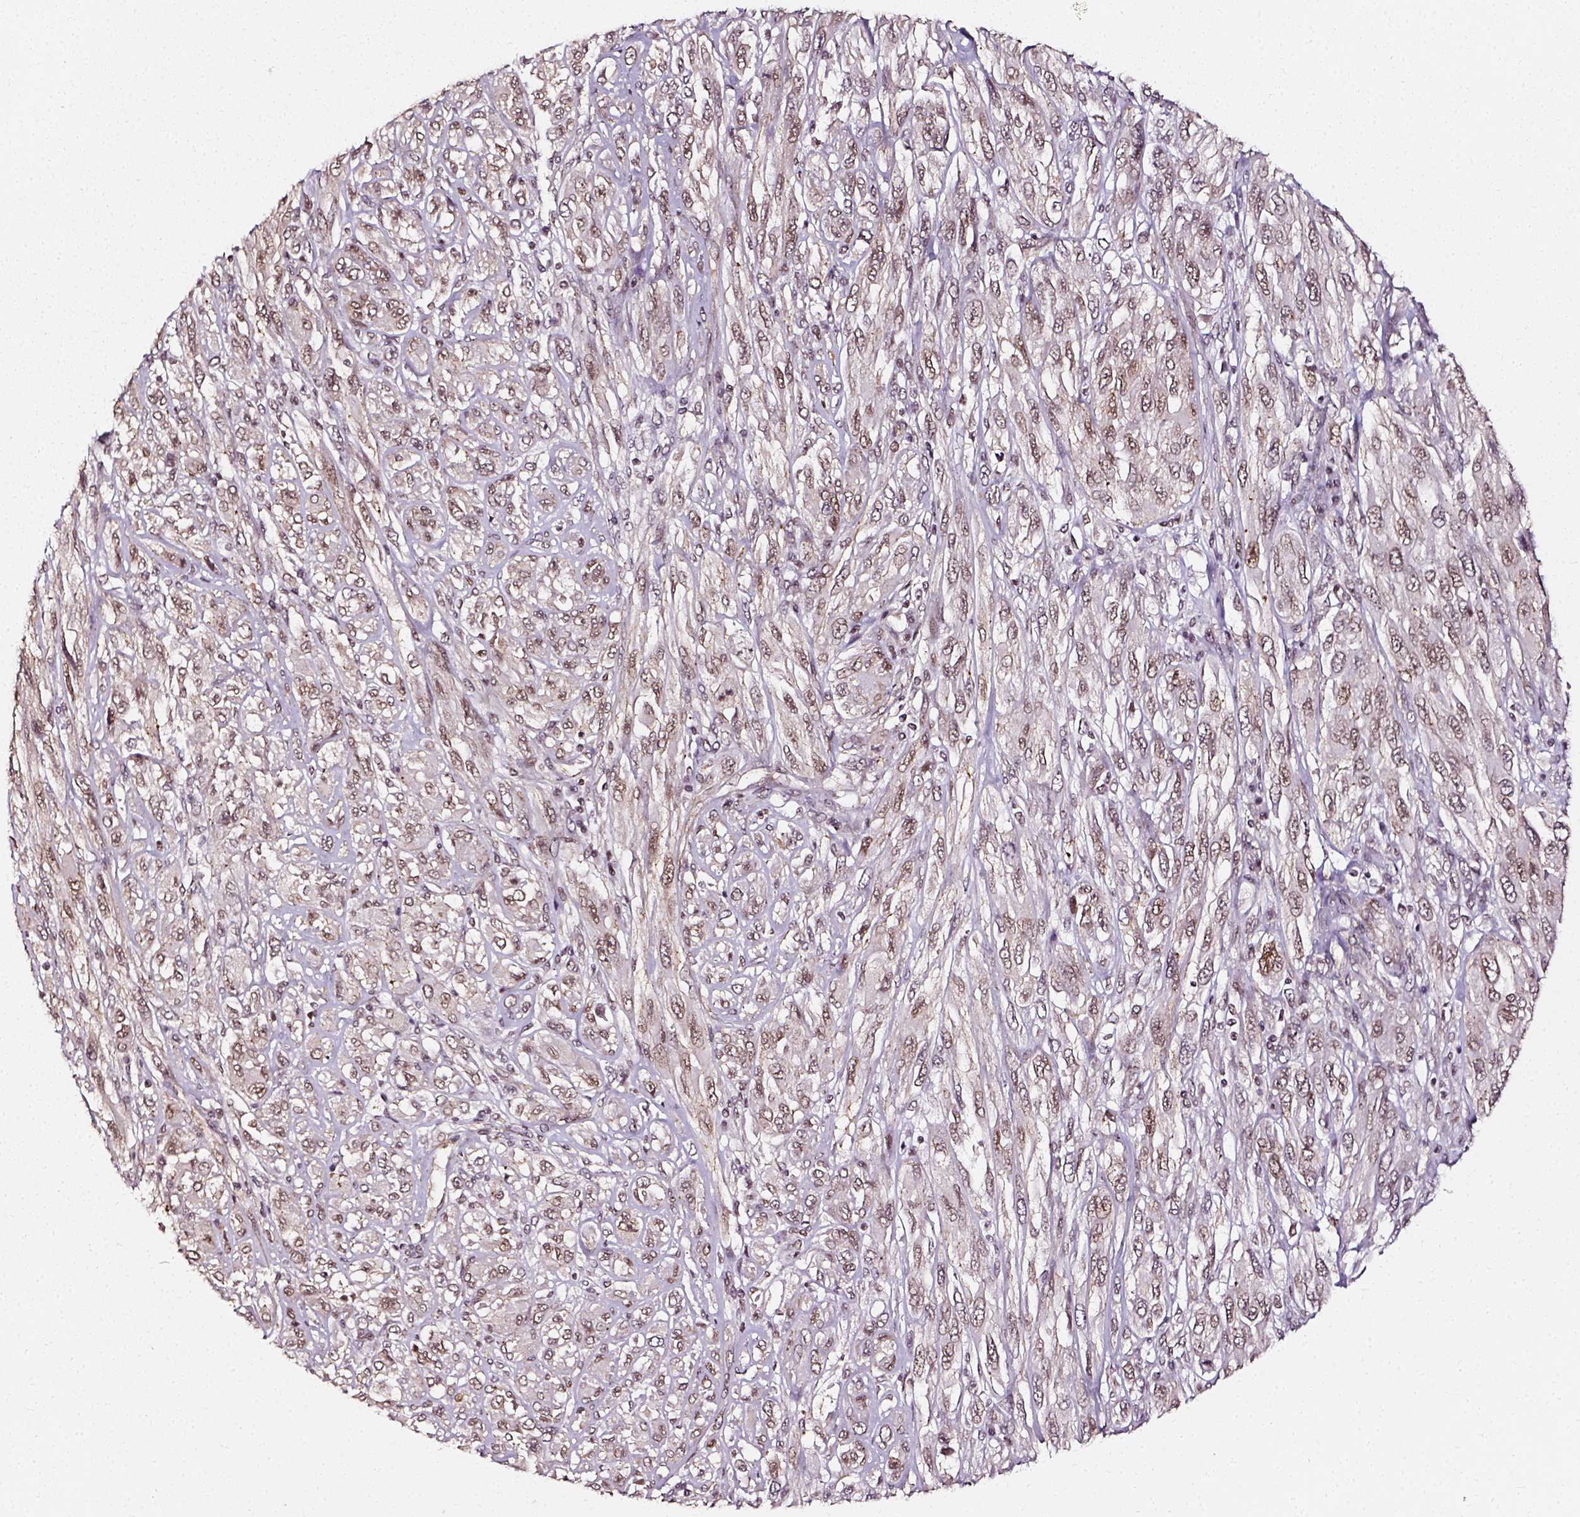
{"staining": {"intensity": "moderate", "quantity": ">75%", "location": "nuclear"}, "tissue": "melanoma", "cell_type": "Tumor cells", "image_type": "cancer", "snomed": [{"axis": "morphology", "description": "Malignant melanoma, NOS"}, {"axis": "topography", "description": "Skin"}], "caption": "Human malignant melanoma stained with a protein marker reveals moderate staining in tumor cells.", "gene": "NACC1", "patient": {"sex": "female", "age": 91}}